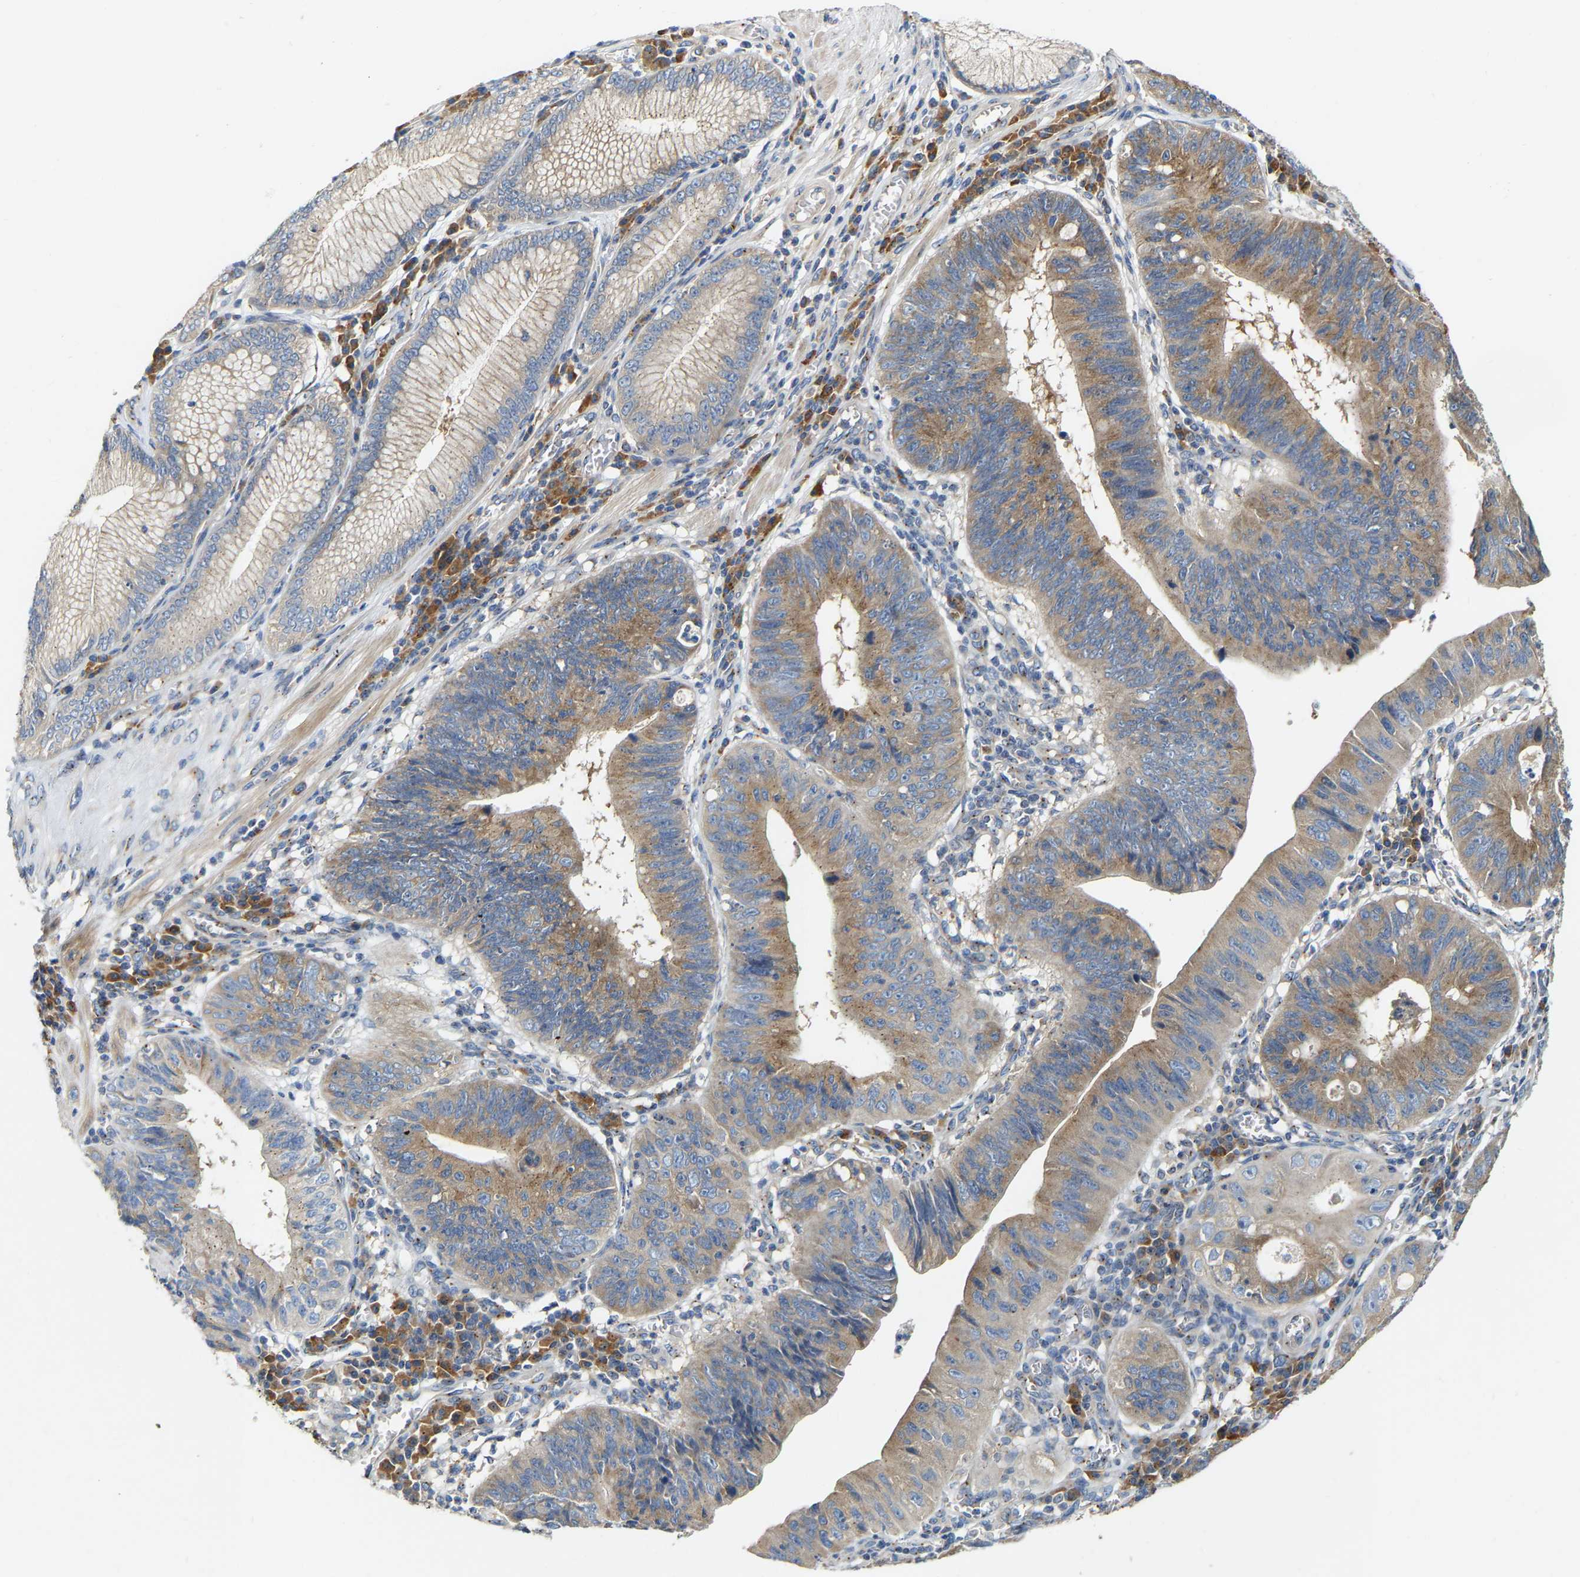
{"staining": {"intensity": "moderate", "quantity": ">75%", "location": "cytoplasmic/membranous"}, "tissue": "stomach cancer", "cell_type": "Tumor cells", "image_type": "cancer", "snomed": [{"axis": "morphology", "description": "Adenocarcinoma, NOS"}, {"axis": "topography", "description": "Stomach"}], "caption": "High-magnification brightfield microscopy of stomach adenocarcinoma stained with DAB (brown) and counterstained with hematoxylin (blue). tumor cells exhibit moderate cytoplasmic/membranous positivity is seen in approximately>75% of cells.", "gene": "PCNT", "patient": {"sex": "male", "age": 59}}